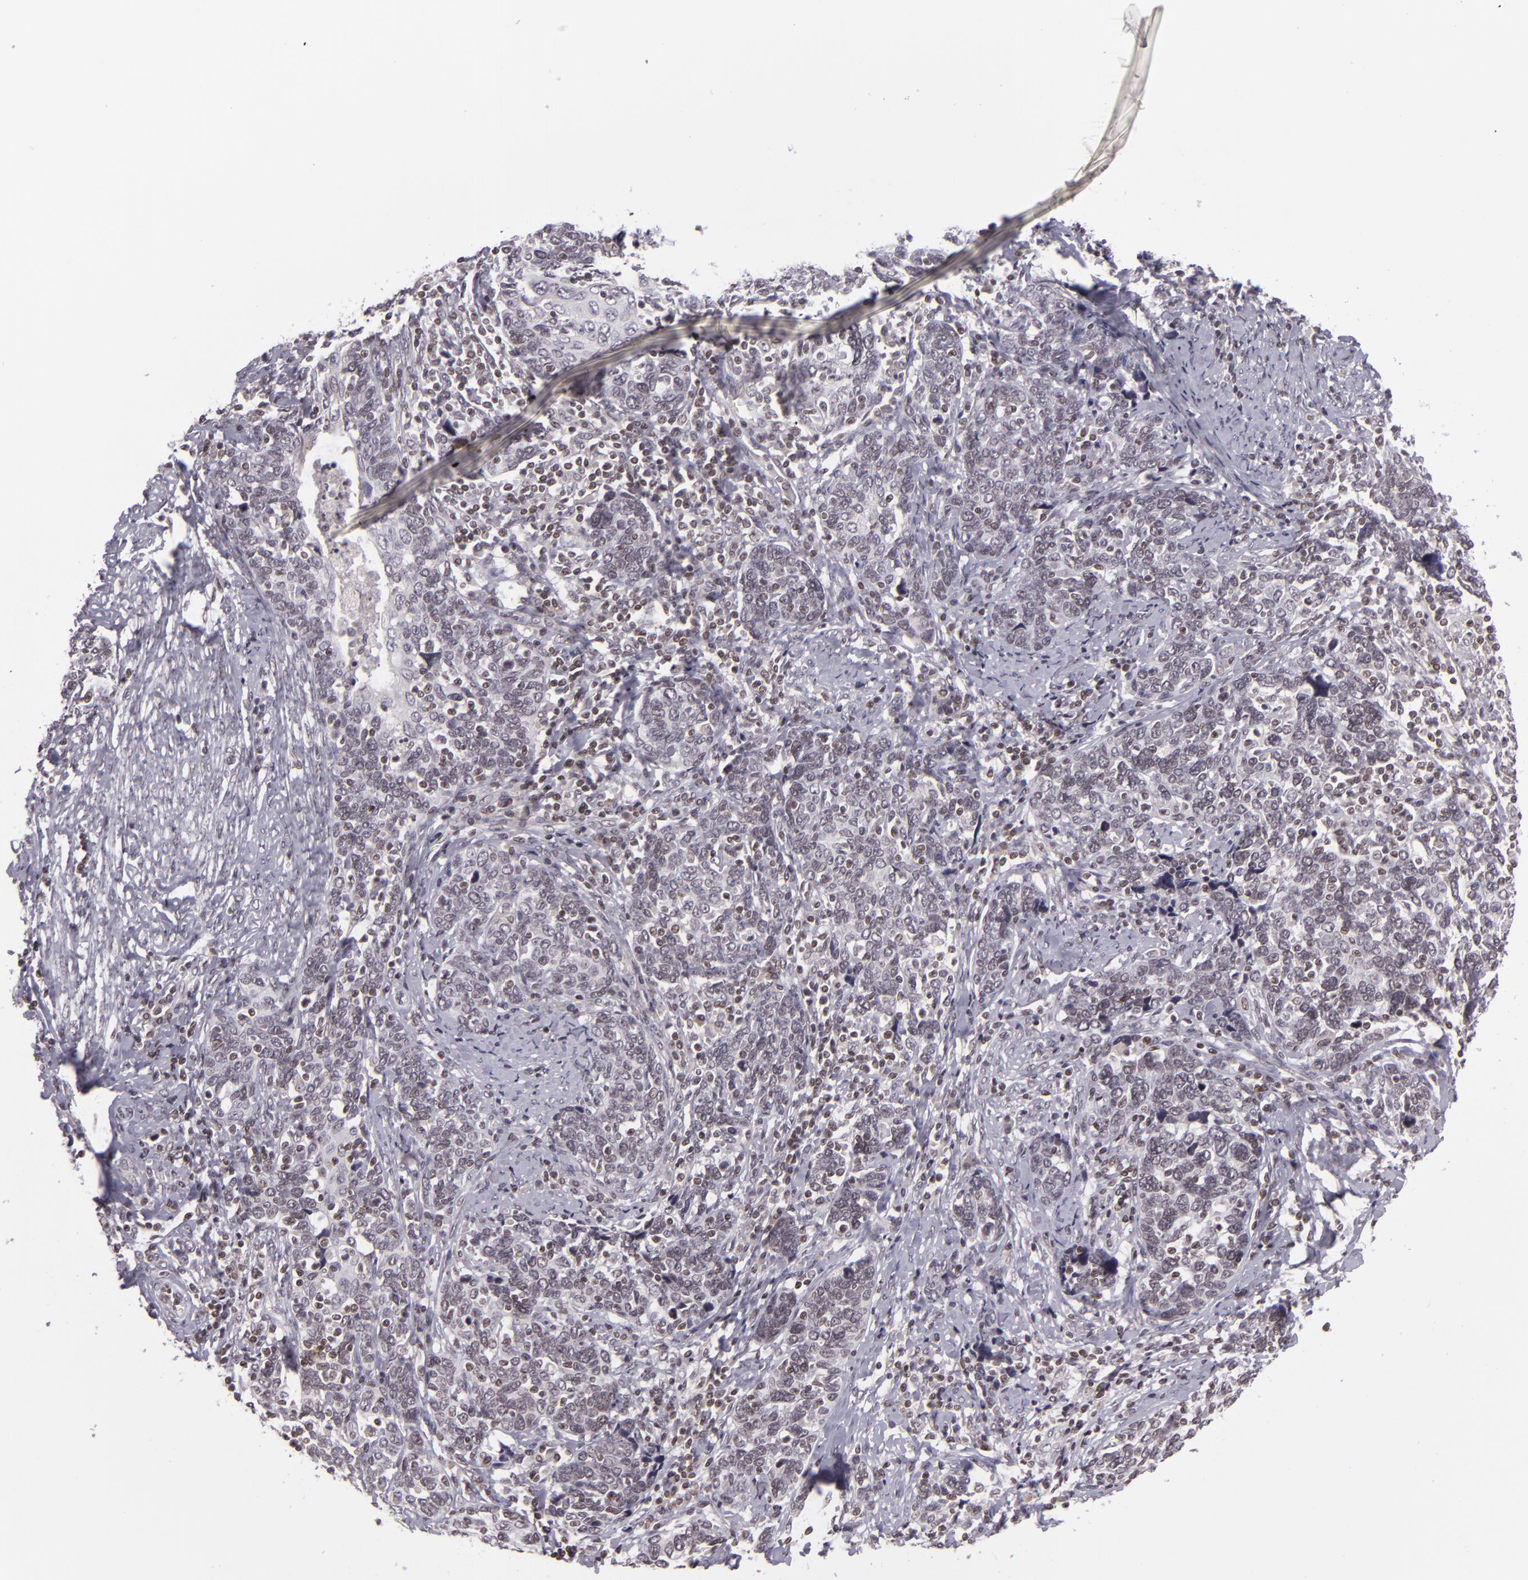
{"staining": {"intensity": "weak", "quantity": "<25%", "location": "nuclear"}, "tissue": "cervical cancer", "cell_type": "Tumor cells", "image_type": "cancer", "snomed": [{"axis": "morphology", "description": "Squamous cell carcinoma, NOS"}, {"axis": "topography", "description": "Cervix"}], "caption": "IHC of squamous cell carcinoma (cervical) shows no staining in tumor cells.", "gene": "ZFX", "patient": {"sex": "female", "age": 41}}